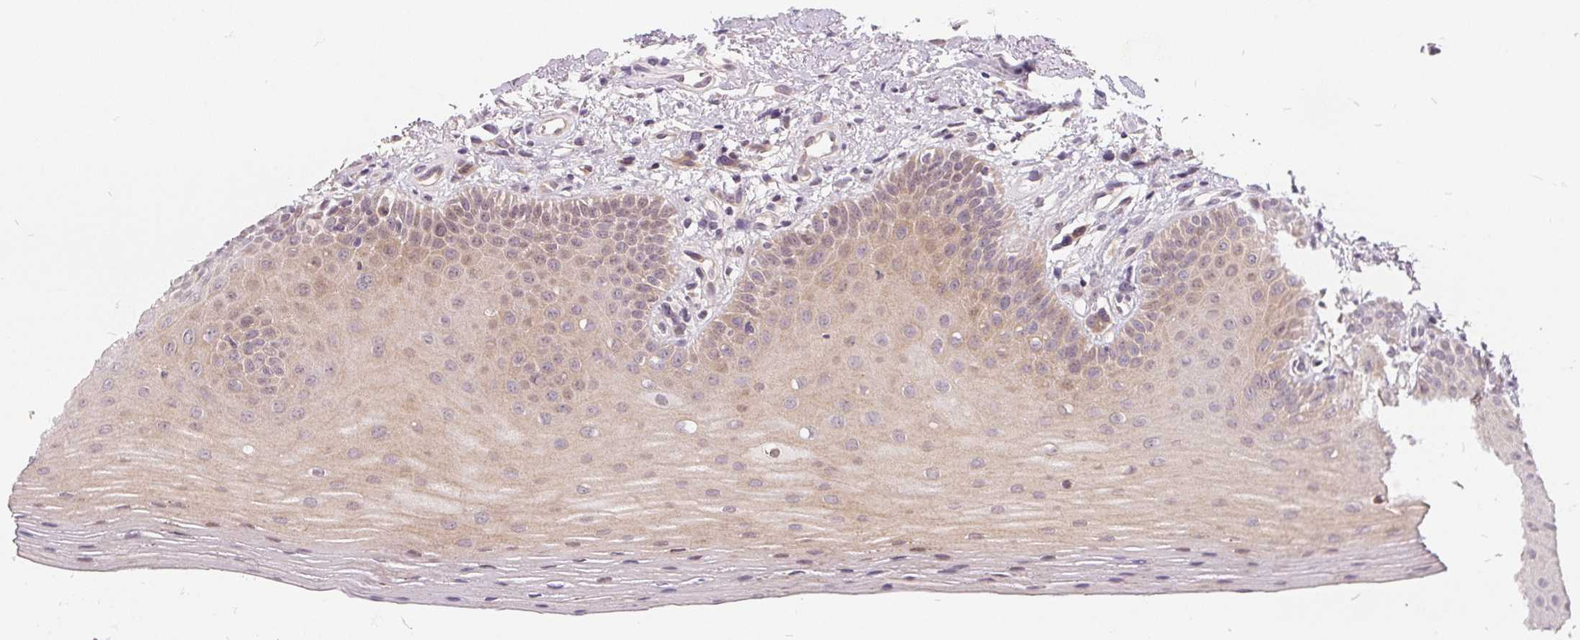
{"staining": {"intensity": "moderate", "quantity": "25%-75%", "location": "cytoplasmic/membranous,nuclear"}, "tissue": "oral mucosa", "cell_type": "Squamous epithelial cells", "image_type": "normal", "snomed": [{"axis": "morphology", "description": "Normal tissue, NOS"}, {"axis": "morphology", "description": "Normal morphology"}, {"axis": "topography", "description": "Oral tissue"}], "caption": "High-magnification brightfield microscopy of normal oral mucosa stained with DAB (brown) and counterstained with hematoxylin (blue). squamous epithelial cells exhibit moderate cytoplasmic/membranous,nuclear positivity is seen in approximately25%-75% of cells.", "gene": "NRG2", "patient": {"sex": "female", "age": 76}}